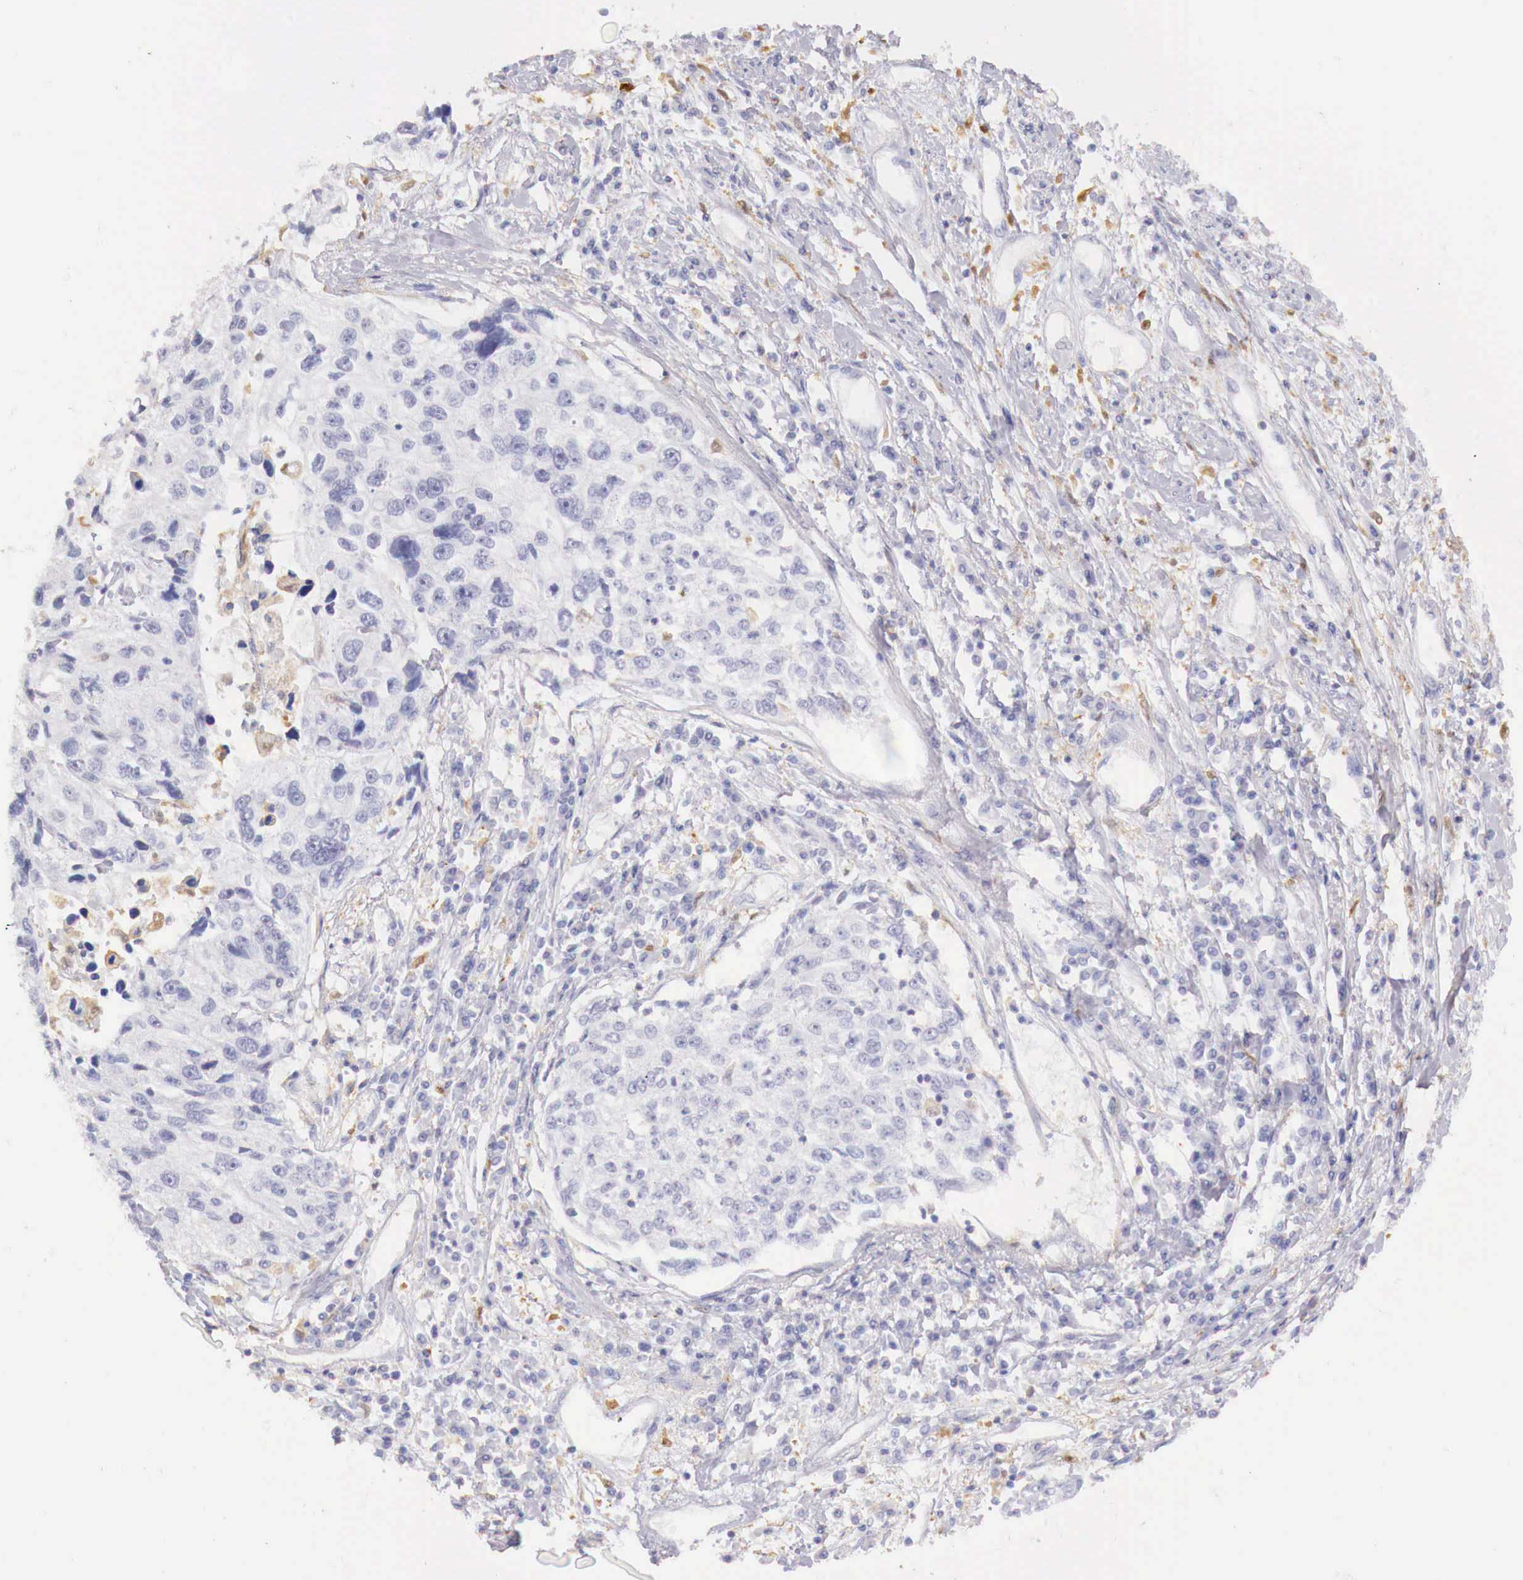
{"staining": {"intensity": "negative", "quantity": "none", "location": "none"}, "tissue": "cervical cancer", "cell_type": "Tumor cells", "image_type": "cancer", "snomed": [{"axis": "morphology", "description": "Squamous cell carcinoma, NOS"}, {"axis": "topography", "description": "Cervix"}], "caption": "Tumor cells are negative for brown protein staining in squamous cell carcinoma (cervical). (Brightfield microscopy of DAB IHC at high magnification).", "gene": "RENBP", "patient": {"sex": "female", "age": 57}}